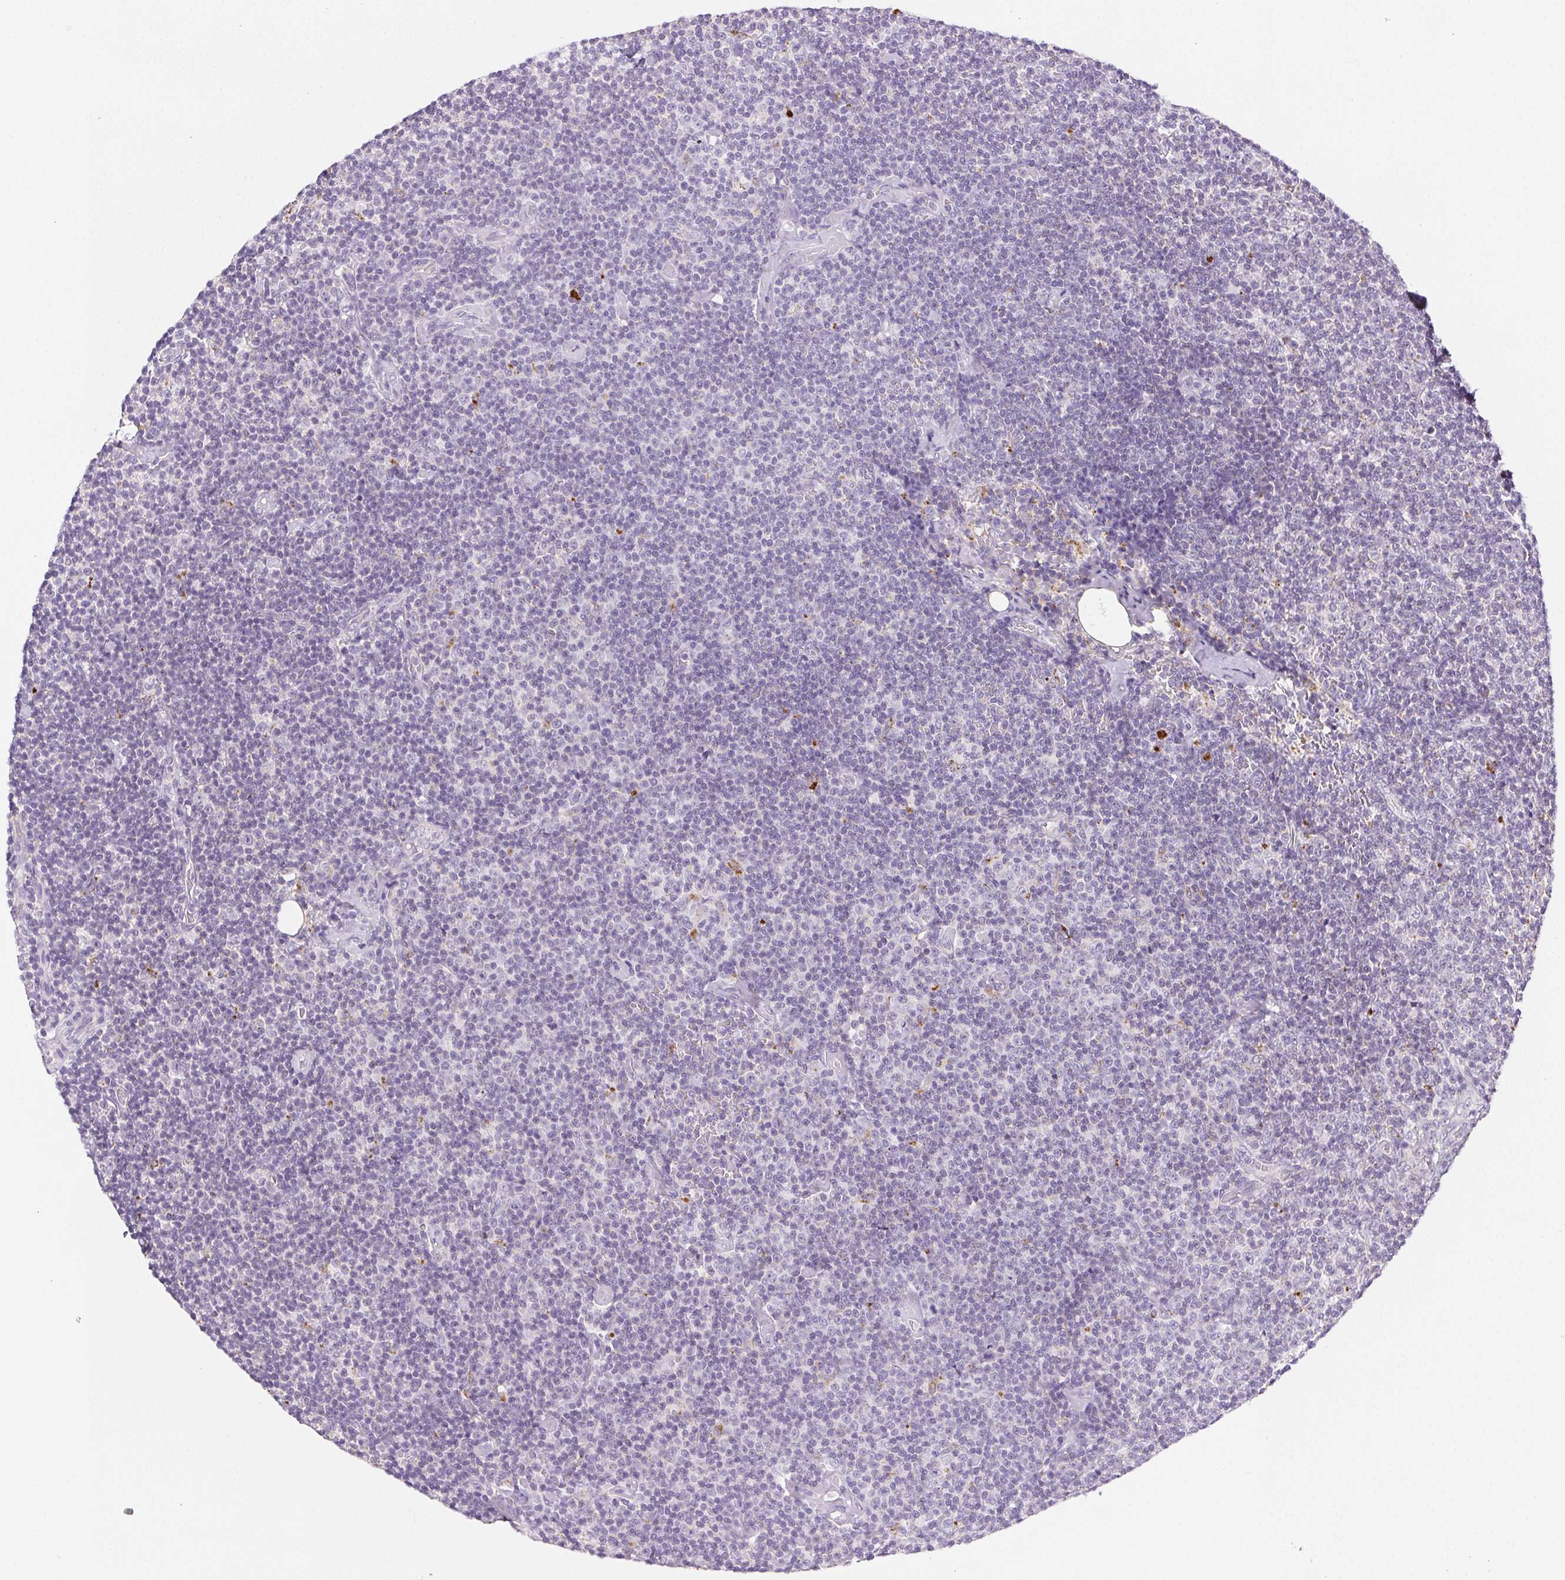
{"staining": {"intensity": "negative", "quantity": "none", "location": "none"}, "tissue": "lymphoma", "cell_type": "Tumor cells", "image_type": "cancer", "snomed": [{"axis": "morphology", "description": "Malignant lymphoma, non-Hodgkin's type, Low grade"}, {"axis": "topography", "description": "Lymph node"}], "caption": "IHC photomicrograph of neoplastic tissue: human lymphoma stained with DAB reveals no significant protein expression in tumor cells. Nuclei are stained in blue.", "gene": "LIPA", "patient": {"sex": "male", "age": 81}}